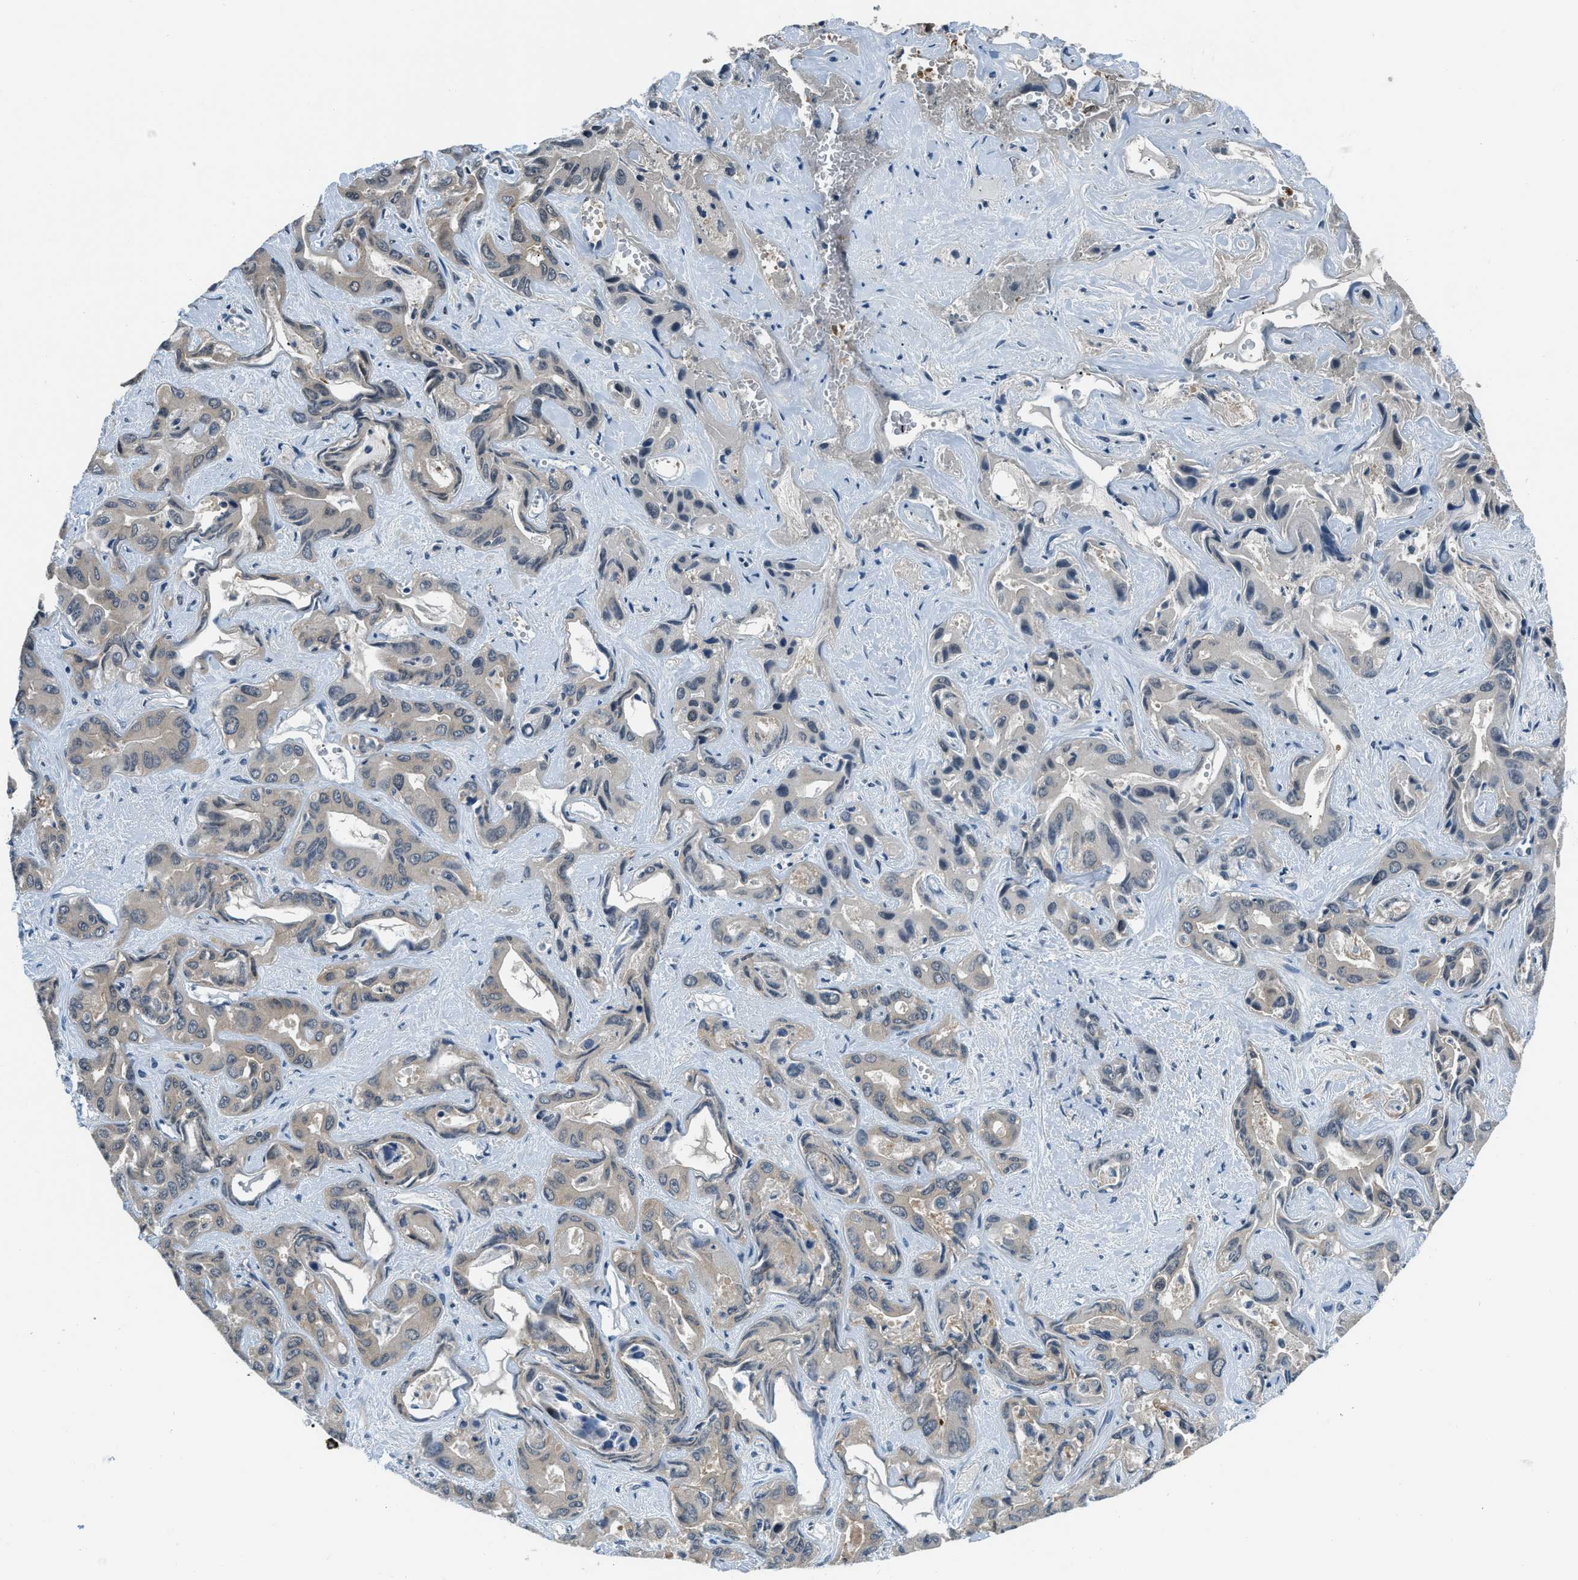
{"staining": {"intensity": "weak", "quantity": "<25%", "location": "cytoplasmic/membranous,nuclear"}, "tissue": "liver cancer", "cell_type": "Tumor cells", "image_type": "cancer", "snomed": [{"axis": "morphology", "description": "Cholangiocarcinoma"}, {"axis": "topography", "description": "Liver"}], "caption": "A high-resolution image shows IHC staining of liver cancer (cholangiocarcinoma), which exhibits no significant positivity in tumor cells.", "gene": "NUDCD3", "patient": {"sex": "female", "age": 52}}